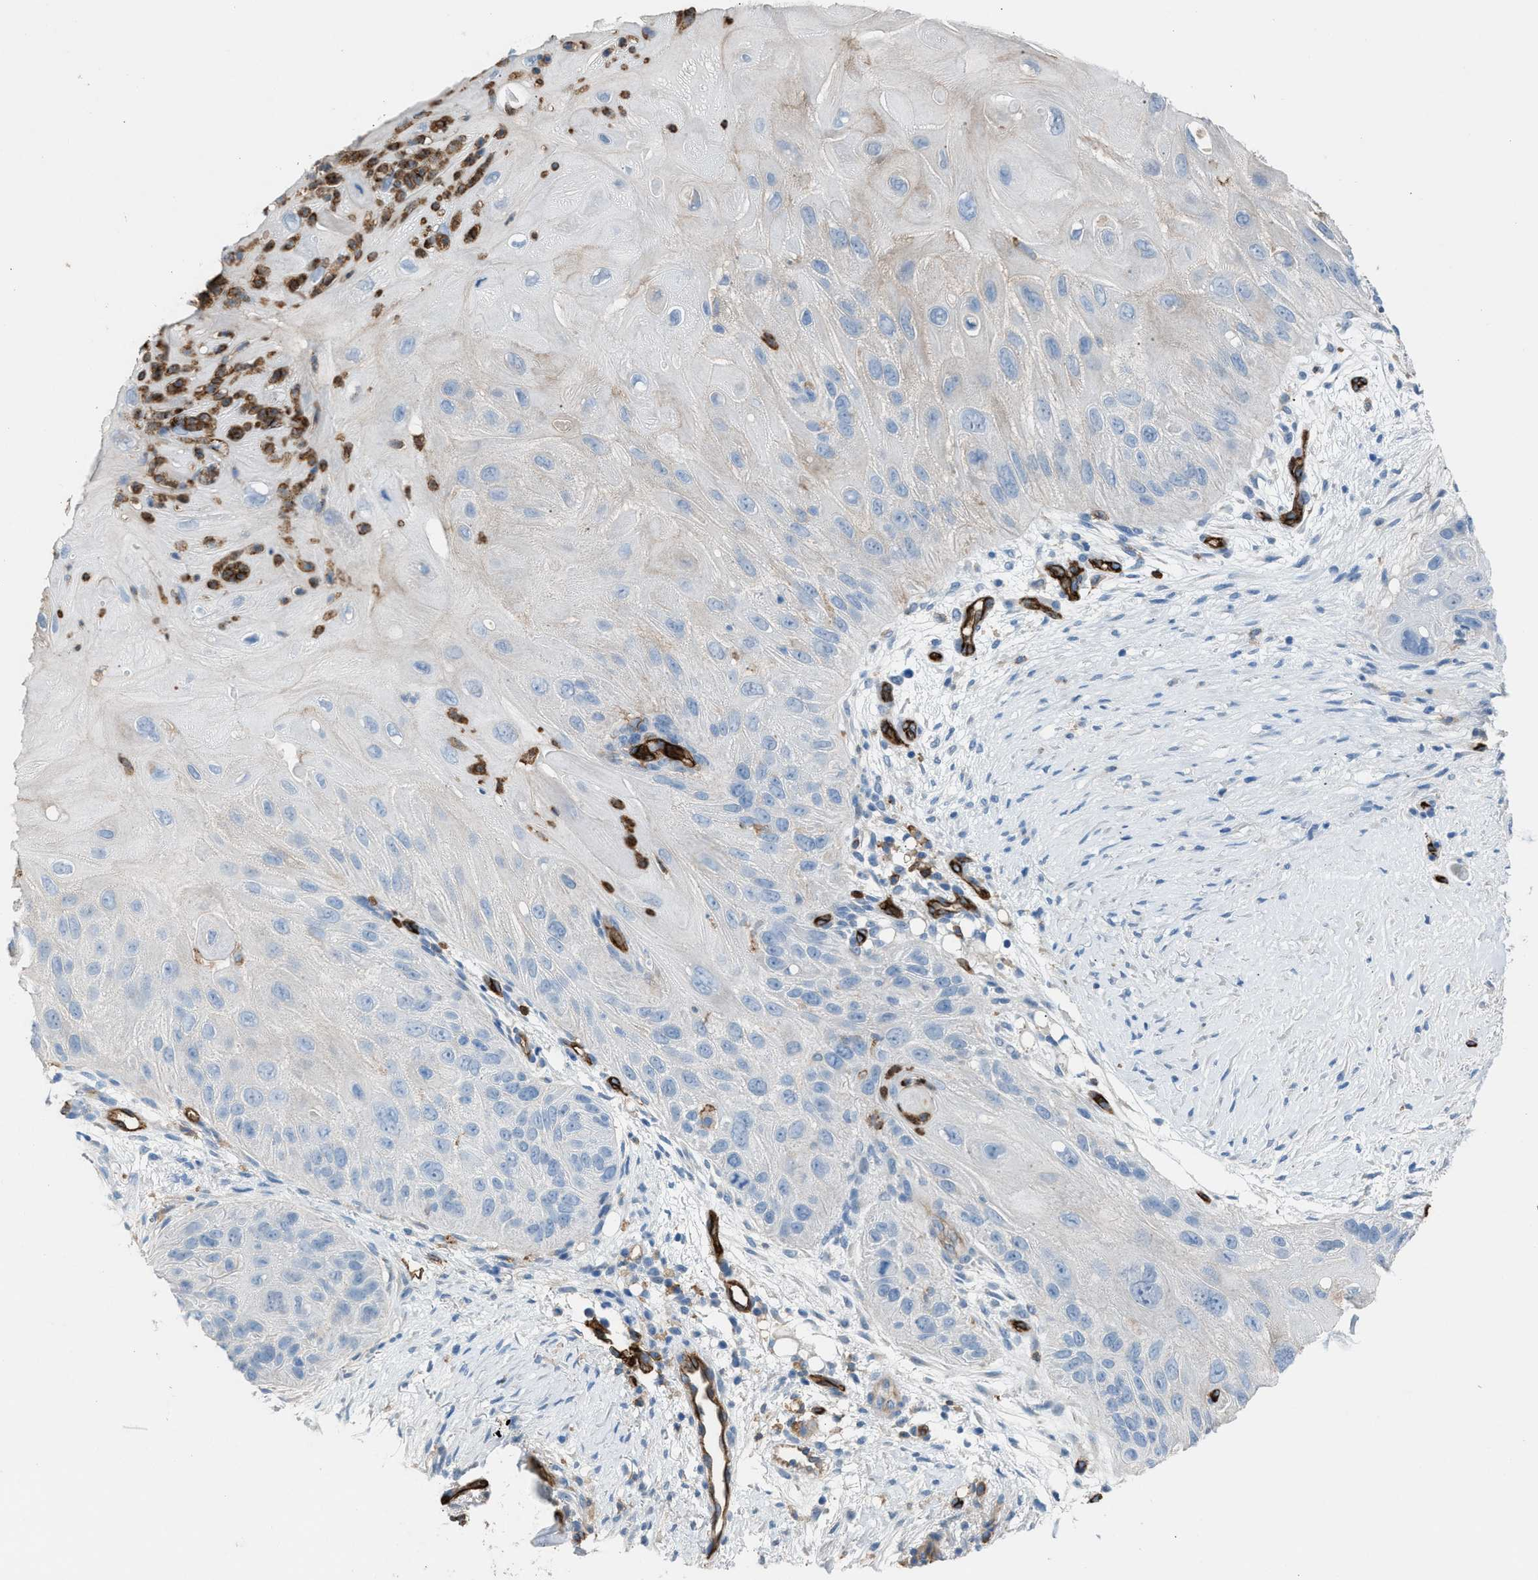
{"staining": {"intensity": "negative", "quantity": "none", "location": "none"}, "tissue": "skin cancer", "cell_type": "Tumor cells", "image_type": "cancer", "snomed": [{"axis": "morphology", "description": "Squamous cell carcinoma, NOS"}, {"axis": "topography", "description": "Skin"}], "caption": "Tumor cells are negative for protein expression in human squamous cell carcinoma (skin).", "gene": "DYSF", "patient": {"sex": "female", "age": 77}}